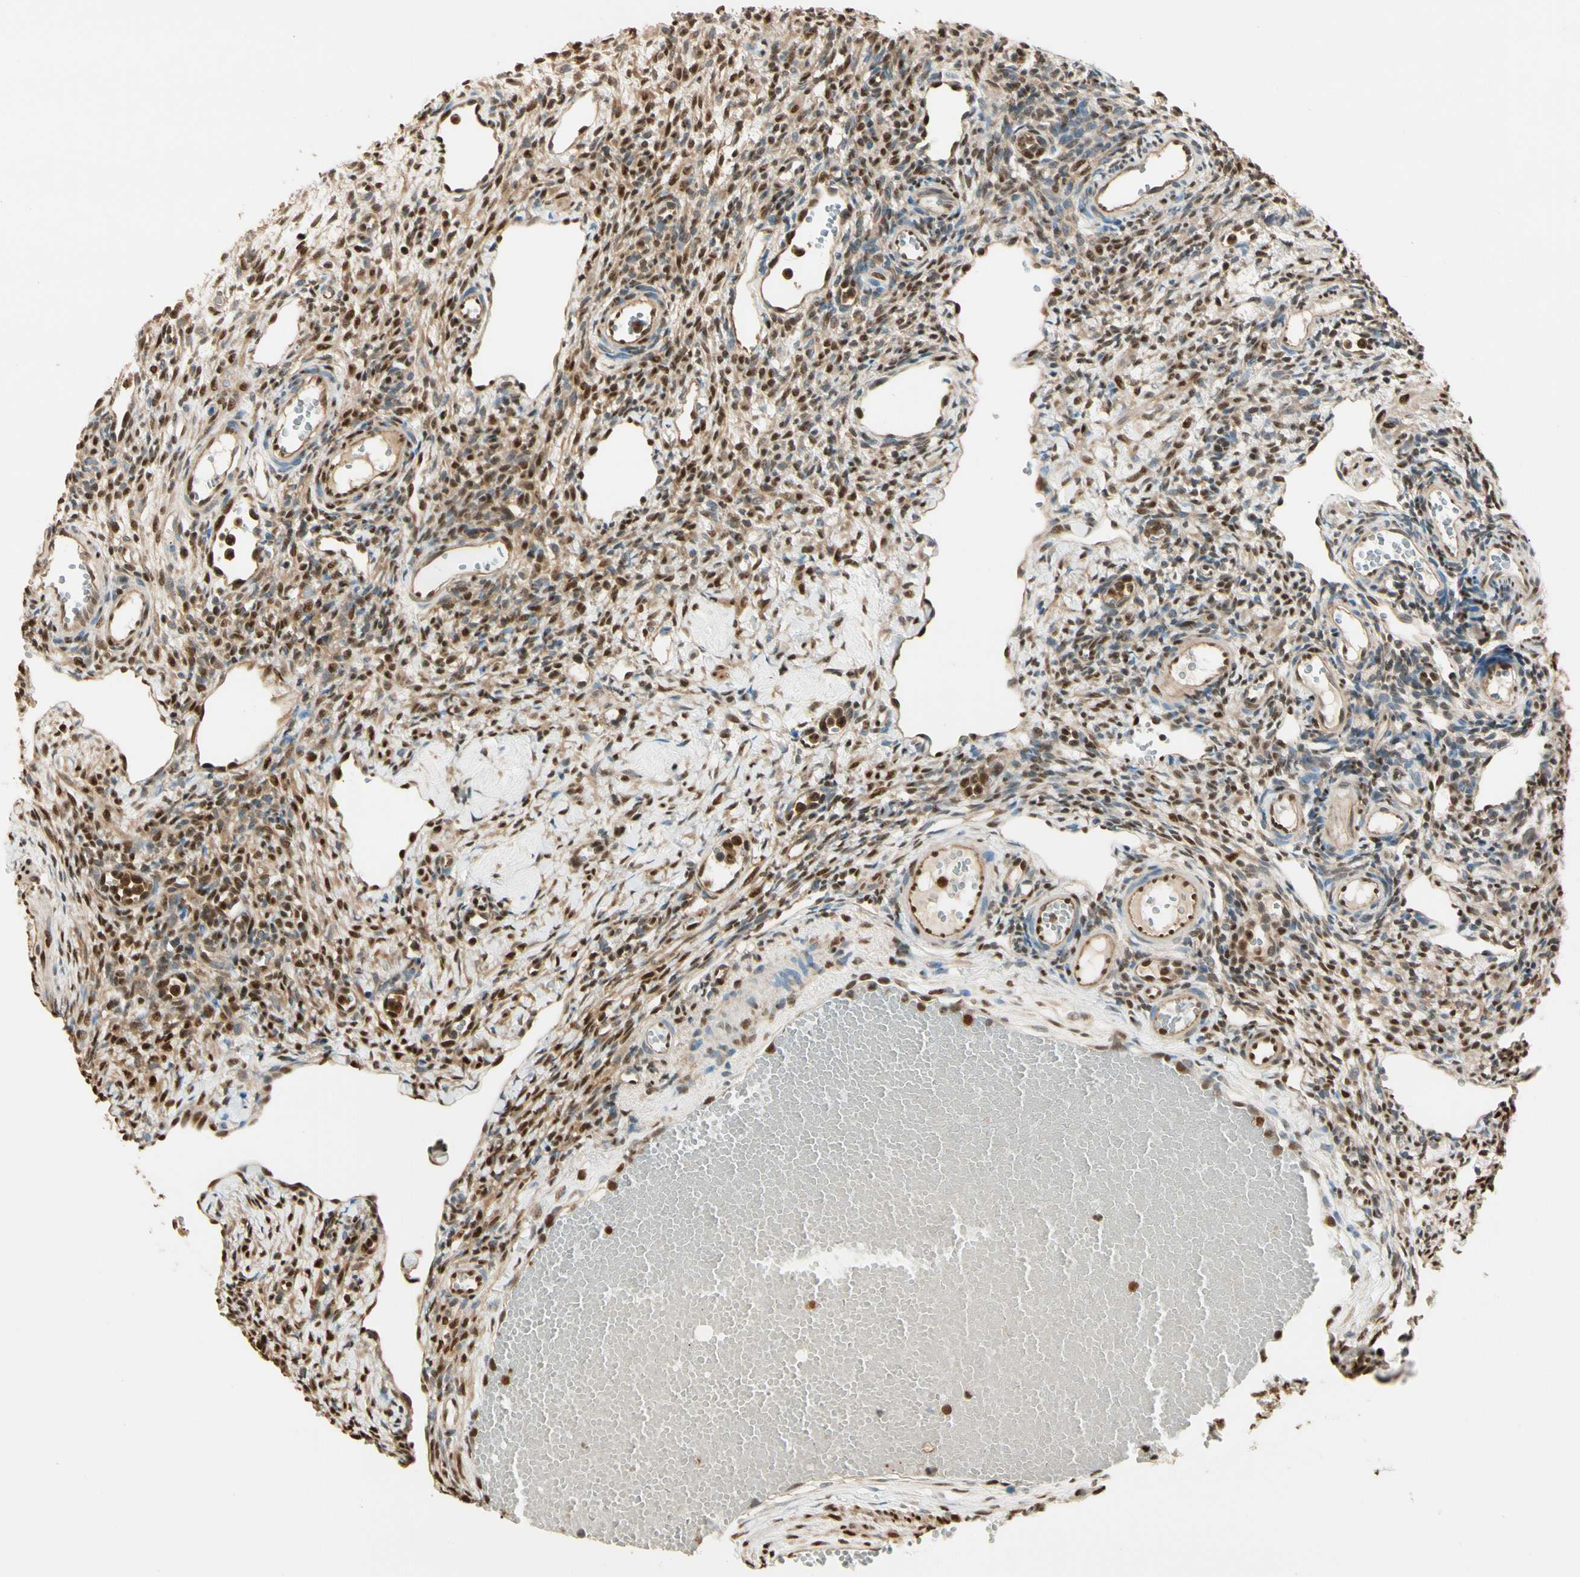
{"staining": {"intensity": "moderate", "quantity": ">75%", "location": "cytoplasmic/membranous,nuclear"}, "tissue": "ovary", "cell_type": "Ovarian stroma cells", "image_type": "normal", "snomed": [{"axis": "morphology", "description": "Normal tissue, NOS"}, {"axis": "topography", "description": "Ovary"}], "caption": "Benign ovary exhibits moderate cytoplasmic/membranous,nuclear staining in approximately >75% of ovarian stroma cells.", "gene": "PNCK", "patient": {"sex": "female", "age": 33}}